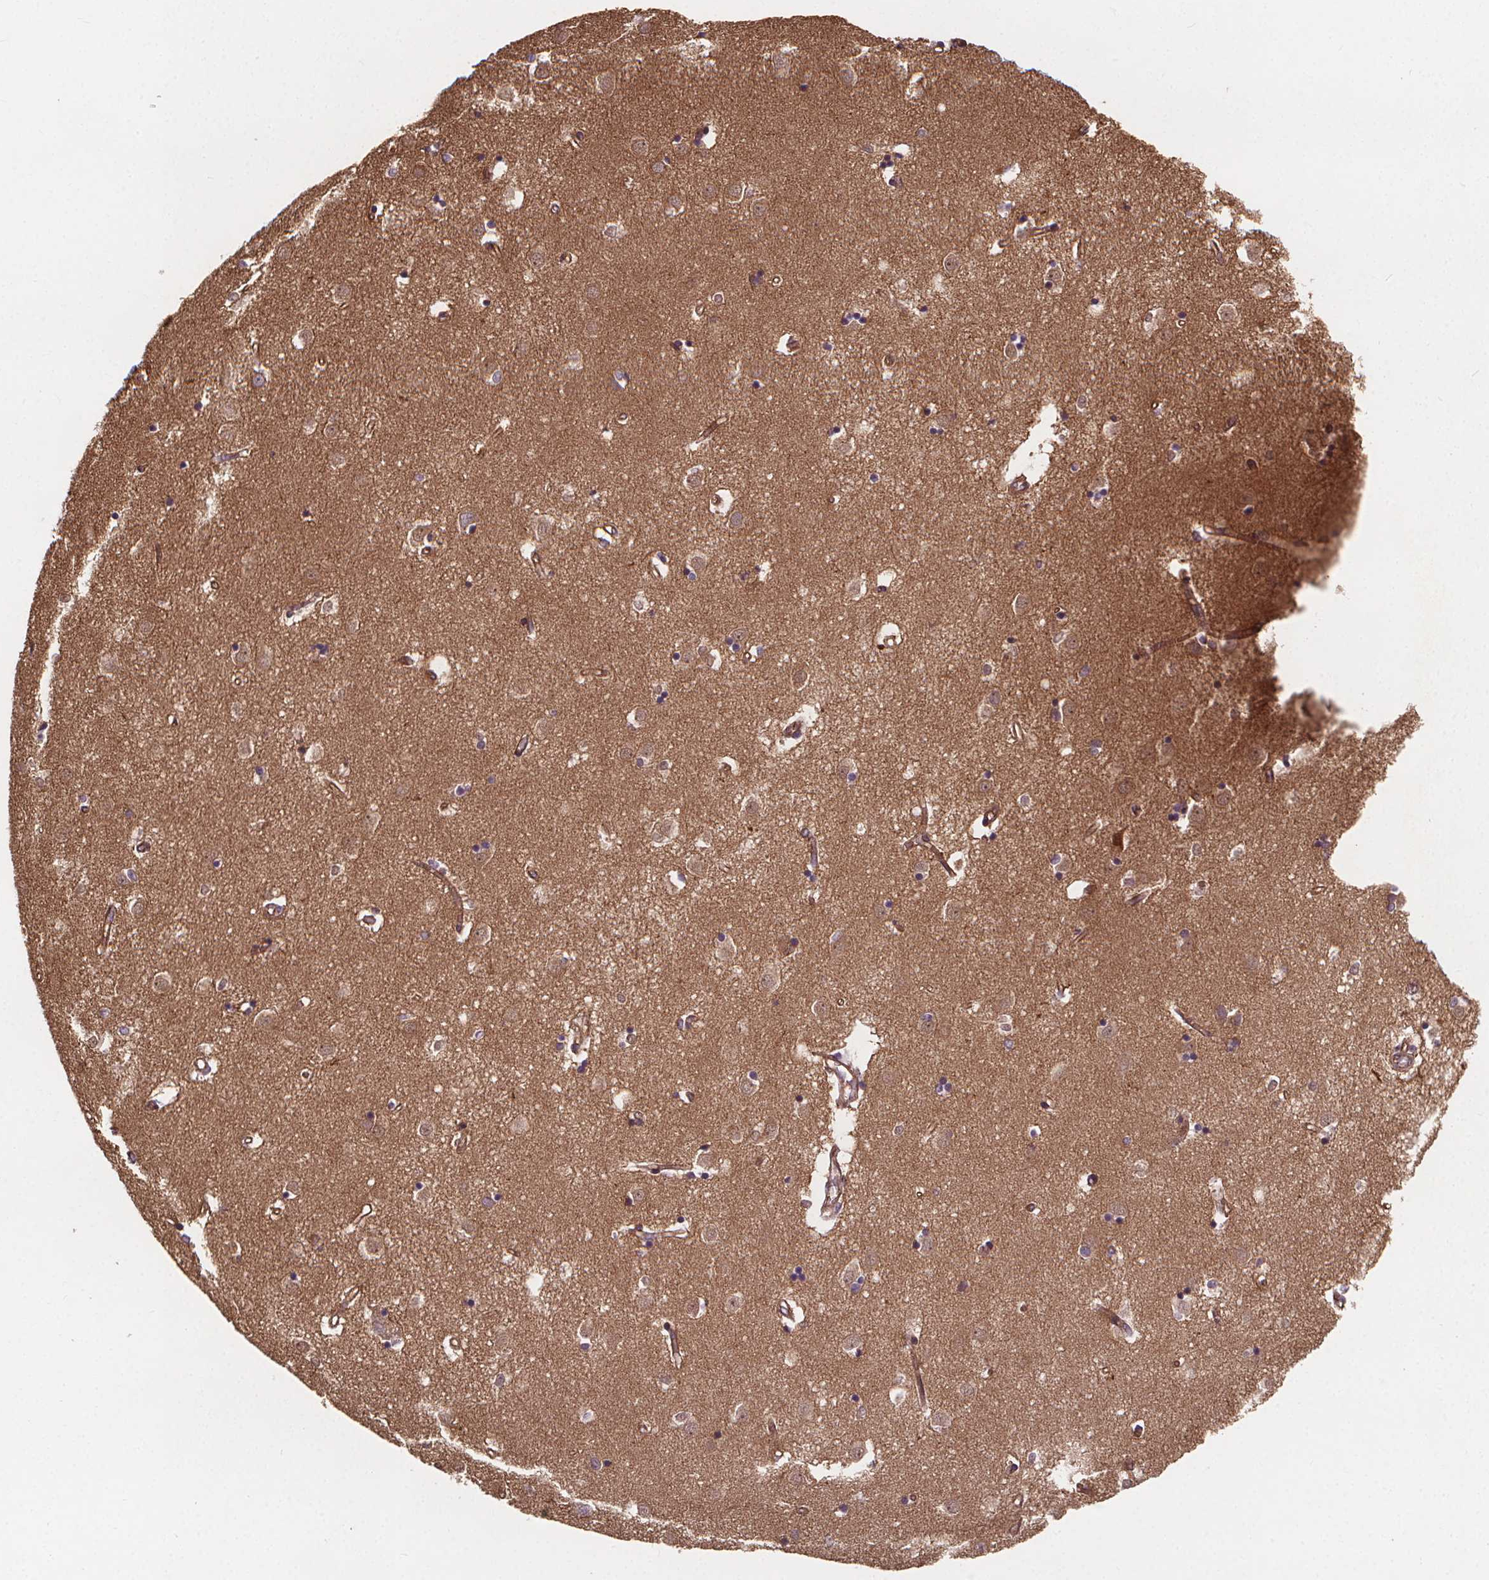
{"staining": {"intensity": "weak", "quantity": ">75%", "location": "cytoplasmic/membranous"}, "tissue": "caudate", "cell_type": "Glial cells", "image_type": "normal", "snomed": [{"axis": "morphology", "description": "Normal tissue, NOS"}, {"axis": "topography", "description": "Lateral ventricle wall"}], "caption": "Immunohistochemical staining of unremarkable human caudate exhibits weak cytoplasmic/membranous protein staining in approximately >75% of glial cells. The staining was performed using DAB to visualize the protein expression in brown, while the nuclei were stained in blue with hematoxylin (Magnification: 20x).", "gene": "CLINT1", "patient": {"sex": "male", "age": 54}}